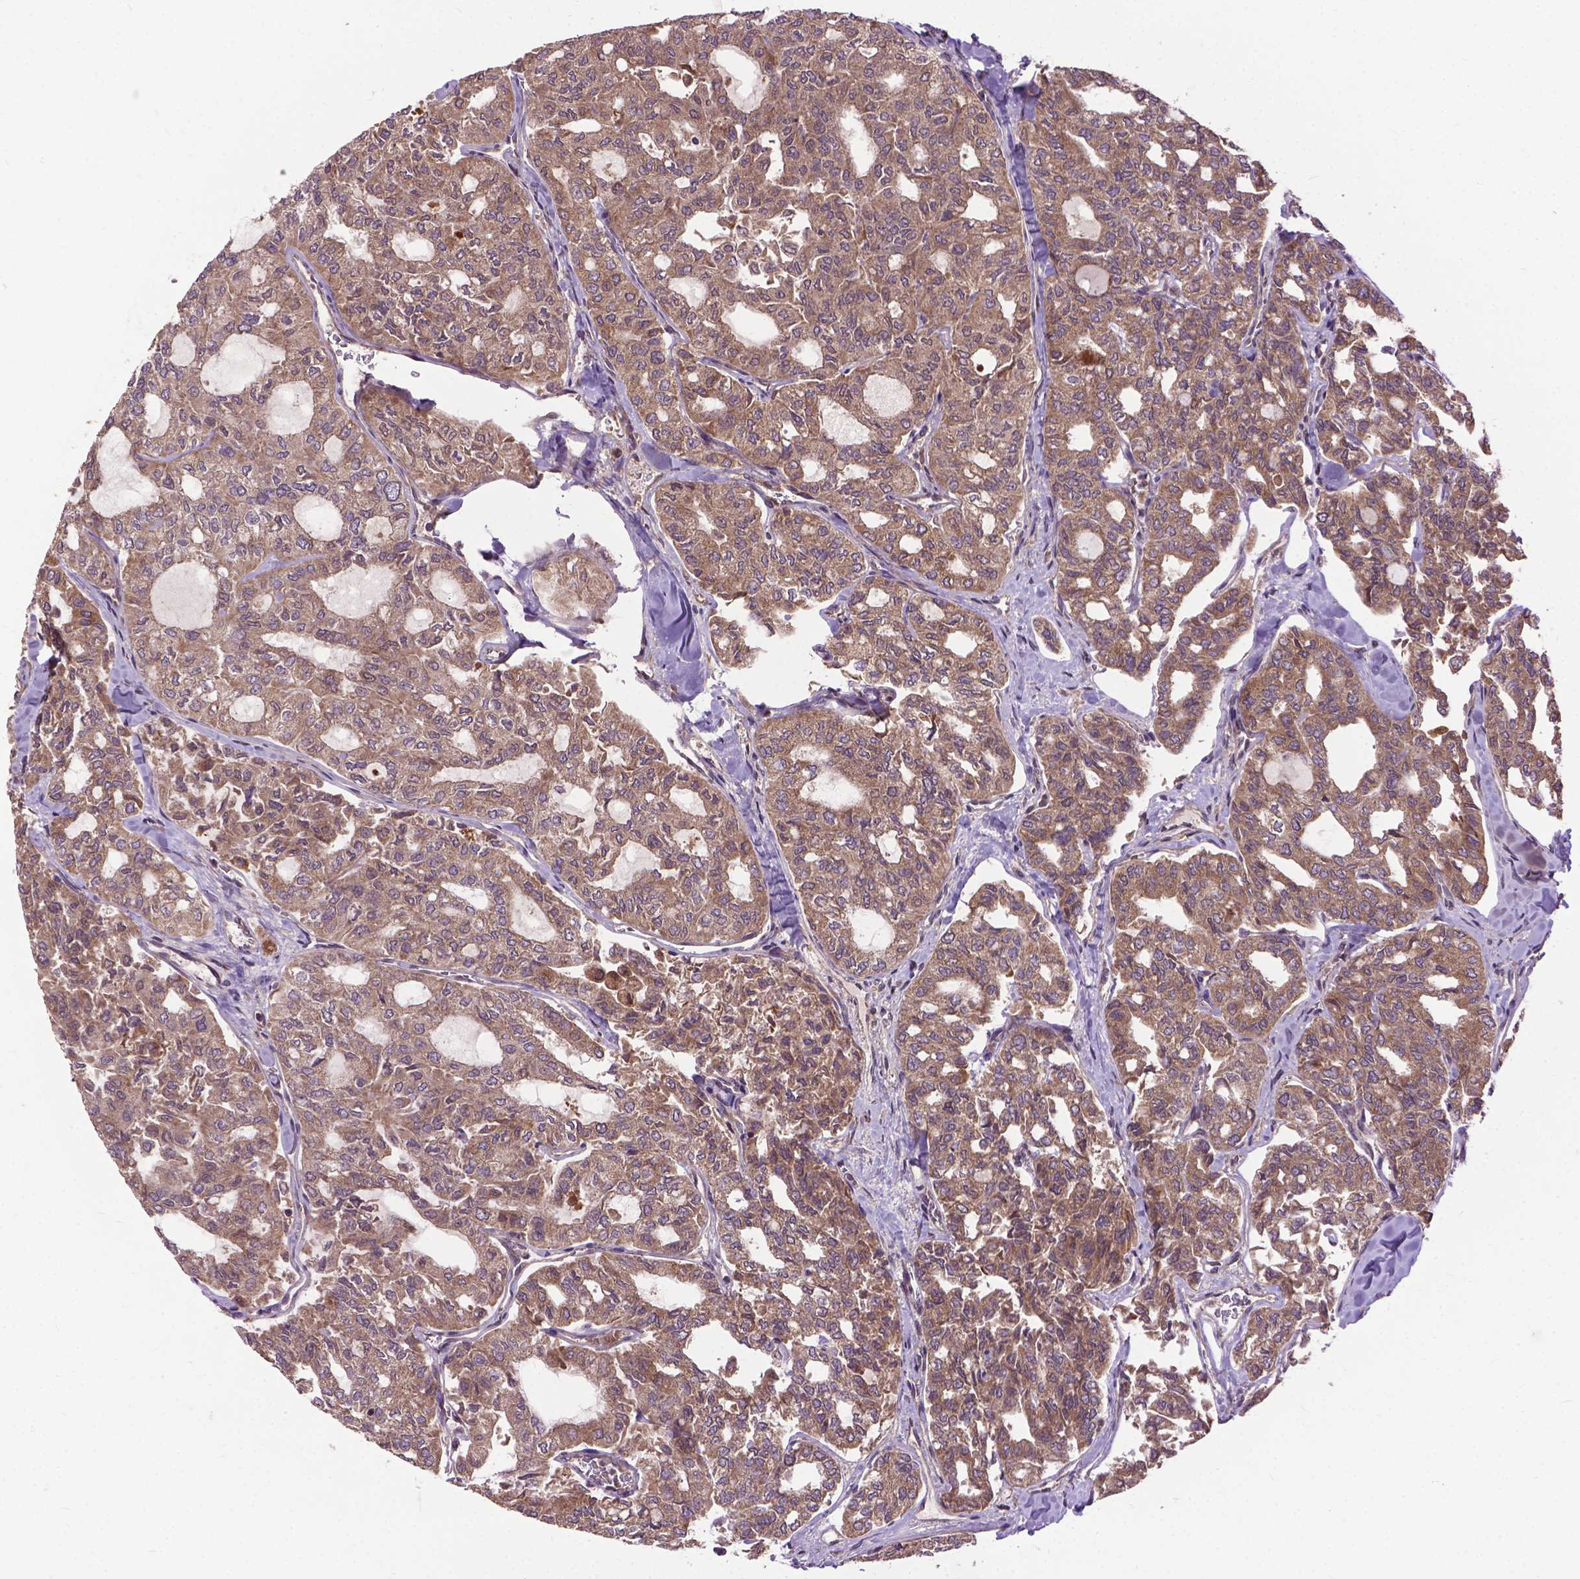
{"staining": {"intensity": "moderate", "quantity": ">75%", "location": "cytoplasmic/membranous"}, "tissue": "thyroid cancer", "cell_type": "Tumor cells", "image_type": "cancer", "snomed": [{"axis": "morphology", "description": "Follicular adenoma carcinoma, NOS"}, {"axis": "topography", "description": "Thyroid gland"}], "caption": "The image demonstrates staining of thyroid follicular adenoma carcinoma, revealing moderate cytoplasmic/membranous protein staining (brown color) within tumor cells.", "gene": "ZNF616", "patient": {"sex": "male", "age": 75}}